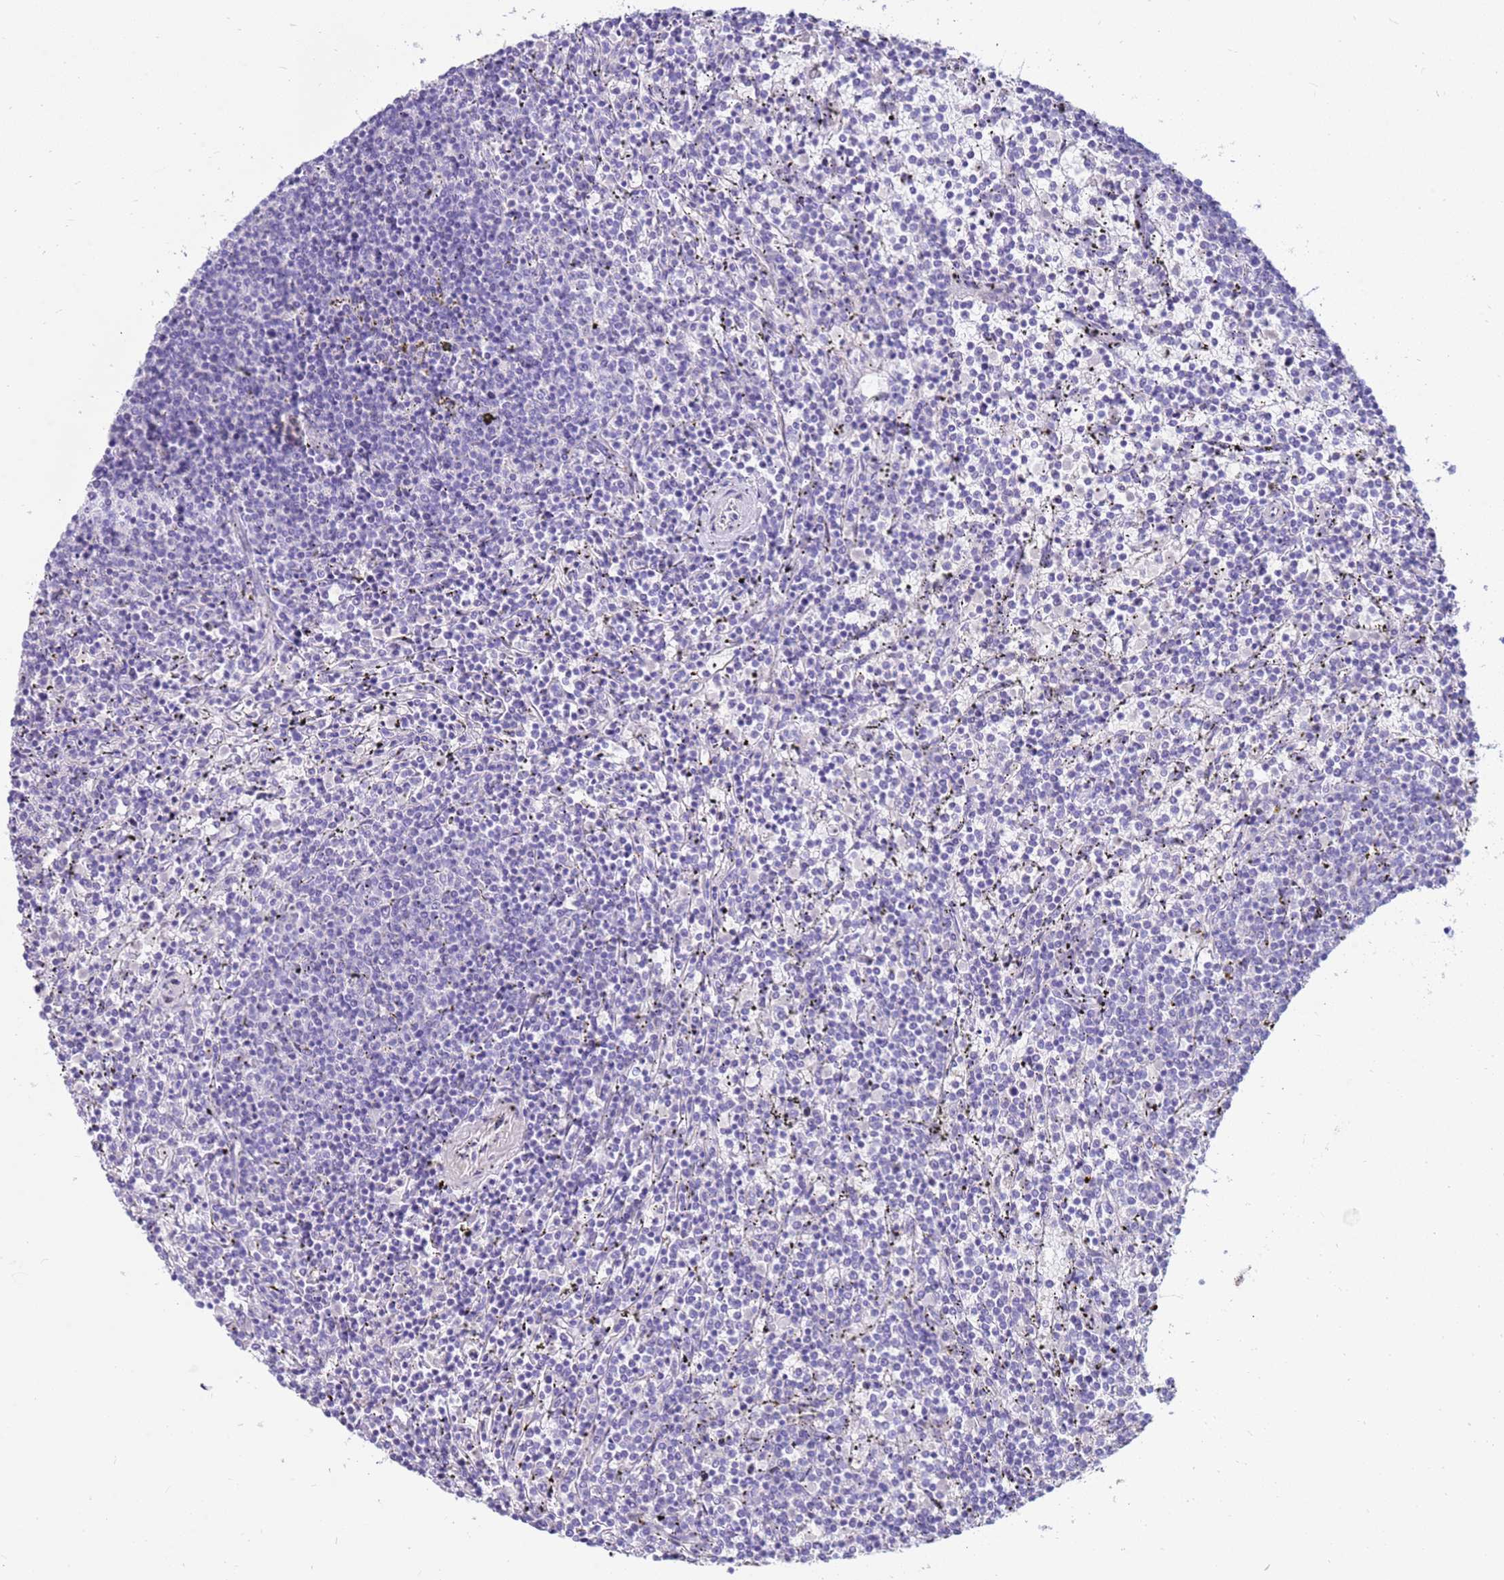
{"staining": {"intensity": "negative", "quantity": "none", "location": "none"}, "tissue": "lymphoma", "cell_type": "Tumor cells", "image_type": "cancer", "snomed": [{"axis": "morphology", "description": "Malignant lymphoma, non-Hodgkin's type, Low grade"}, {"axis": "topography", "description": "Spleen"}], "caption": "Image shows no significant protein staining in tumor cells of lymphoma. (Immunohistochemistry (ihc), brightfield microscopy, high magnification).", "gene": "EVPLL", "patient": {"sex": "female", "age": 50}}